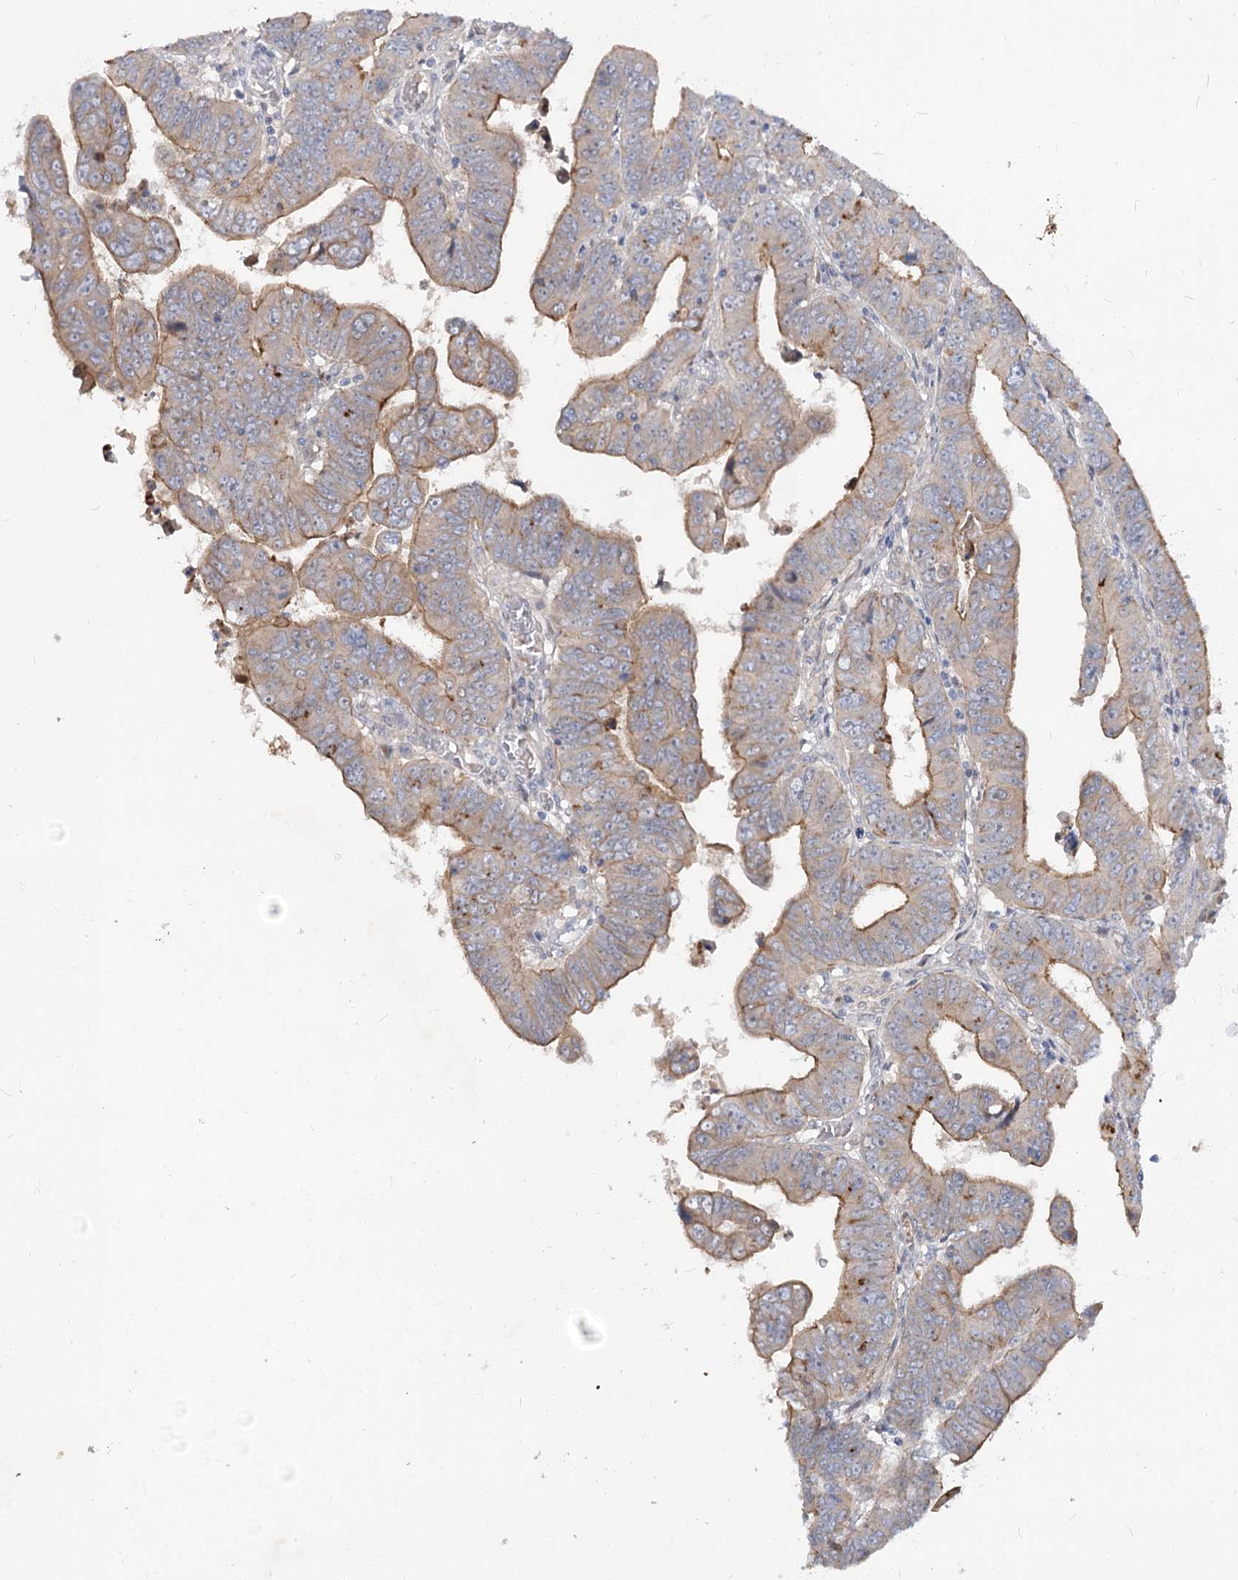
{"staining": {"intensity": "moderate", "quantity": "25%-75%", "location": "cytoplasmic/membranous"}, "tissue": "colorectal cancer", "cell_type": "Tumor cells", "image_type": "cancer", "snomed": [{"axis": "morphology", "description": "Normal tissue, NOS"}, {"axis": "morphology", "description": "Adenocarcinoma, NOS"}, {"axis": "topography", "description": "Rectum"}], "caption": "This histopathology image demonstrates IHC staining of human colorectal cancer (adenocarcinoma), with medium moderate cytoplasmic/membranous positivity in approximately 25%-75% of tumor cells.", "gene": "FGF19", "patient": {"sex": "female", "age": 65}}